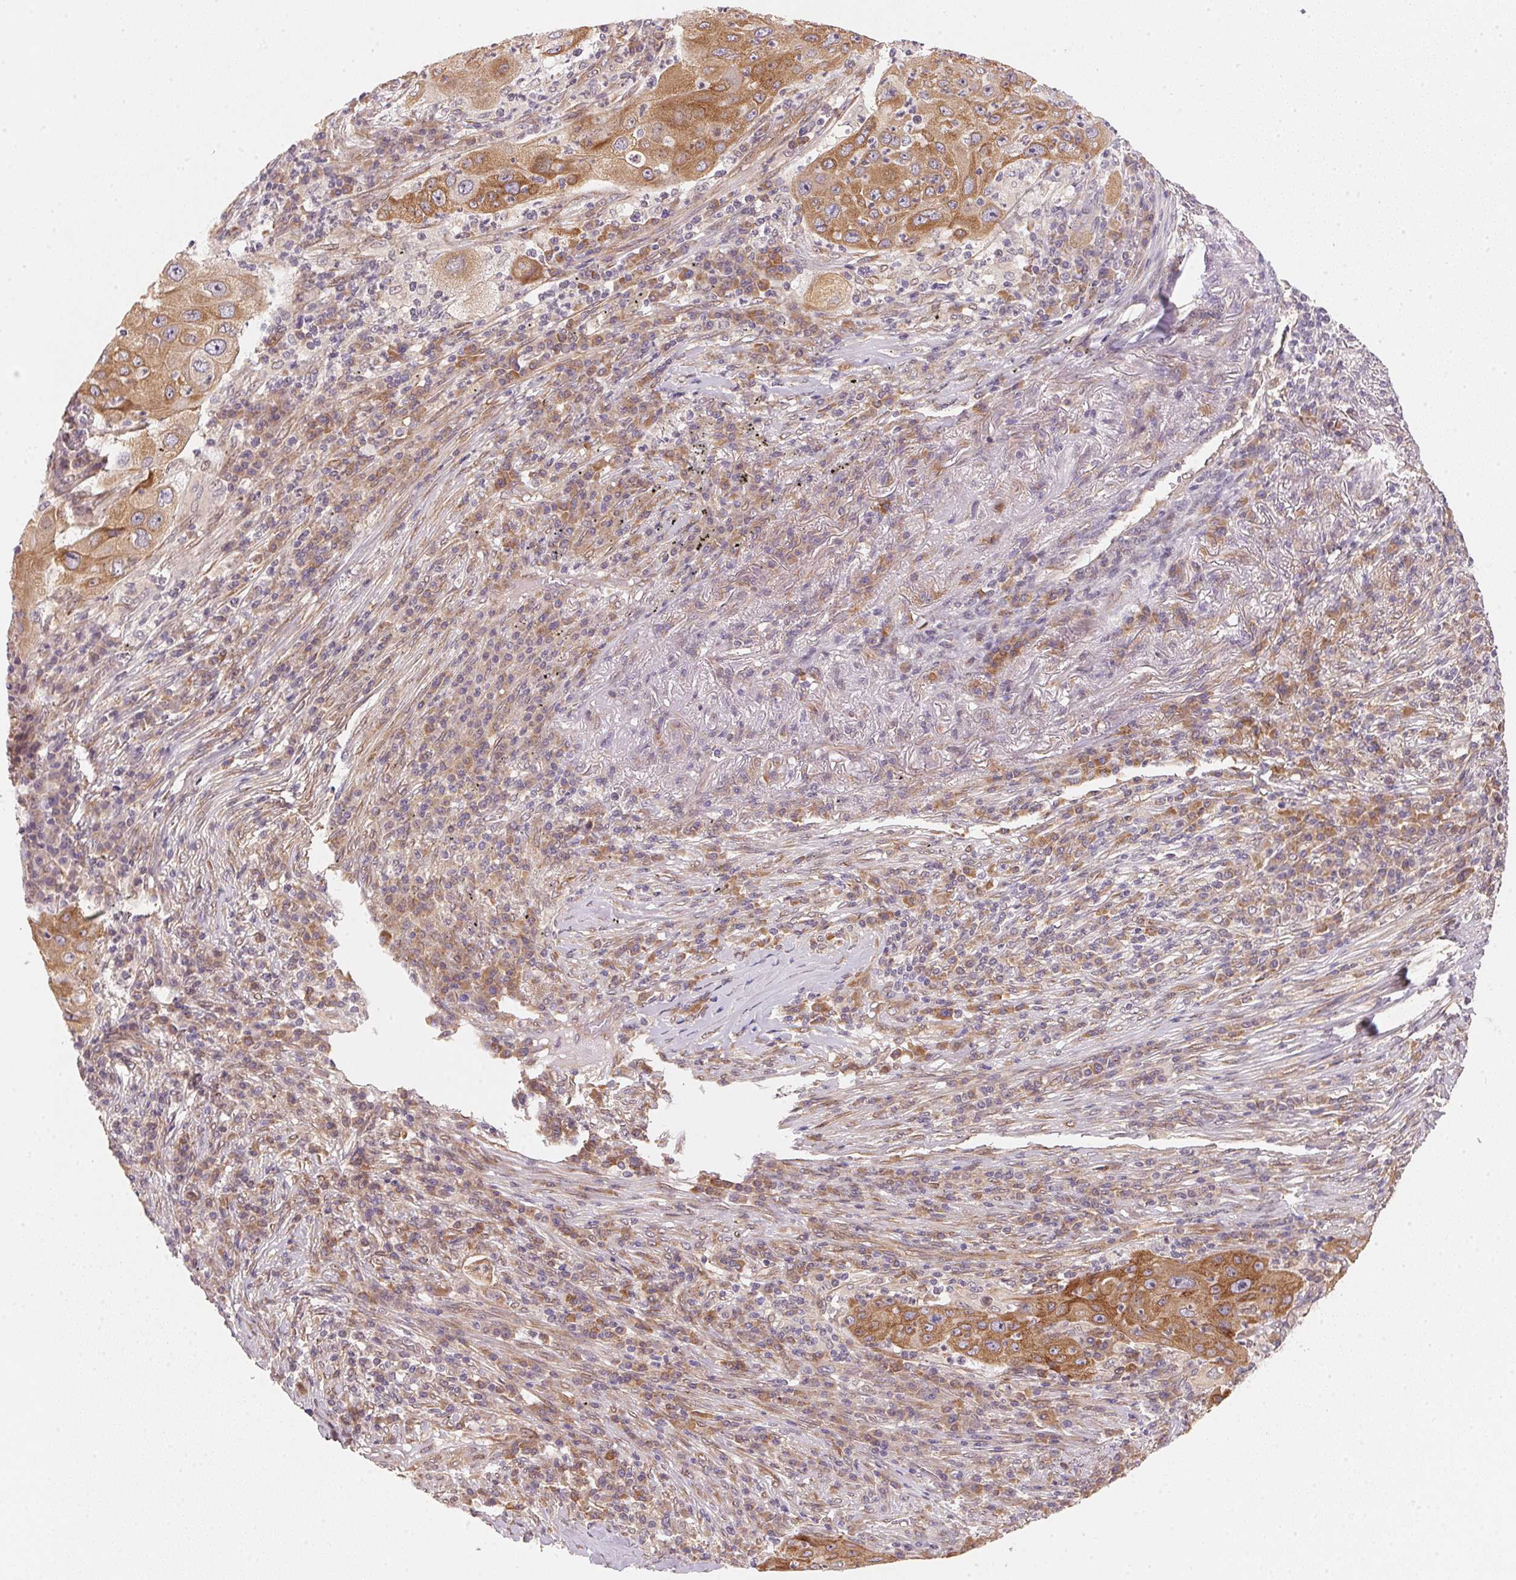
{"staining": {"intensity": "moderate", "quantity": ">75%", "location": "cytoplasmic/membranous"}, "tissue": "lung cancer", "cell_type": "Tumor cells", "image_type": "cancer", "snomed": [{"axis": "morphology", "description": "Squamous cell carcinoma, NOS"}, {"axis": "topography", "description": "Lung"}], "caption": "The micrograph shows staining of lung cancer (squamous cell carcinoma), revealing moderate cytoplasmic/membranous protein expression (brown color) within tumor cells.", "gene": "EI24", "patient": {"sex": "female", "age": 59}}